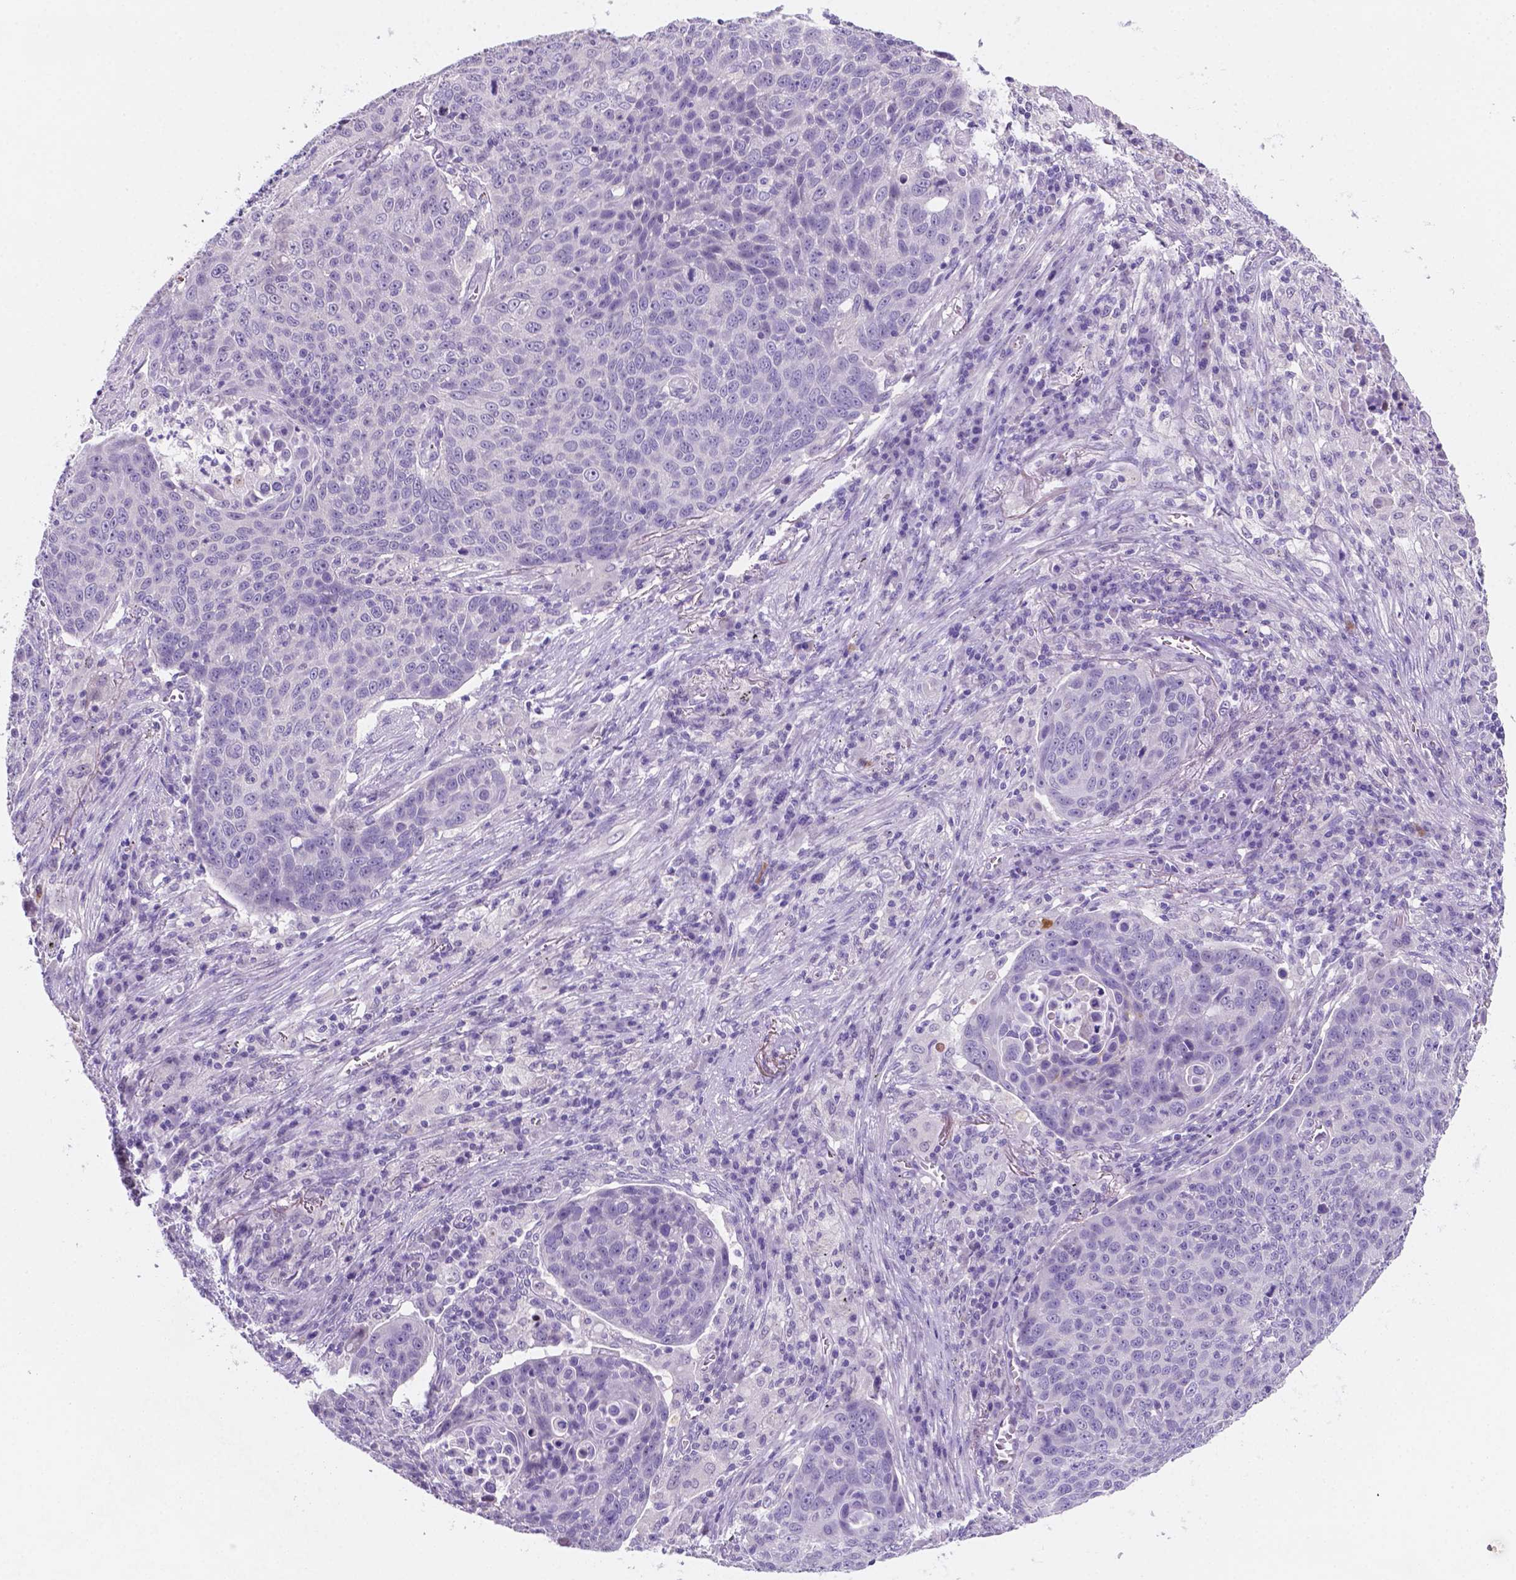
{"staining": {"intensity": "negative", "quantity": "none", "location": "none"}, "tissue": "lung cancer", "cell_type": "Tumor cells", "image_type": "cancer", "snomed": [{"axis": "morphology", "description": "Squamous cell carcinoma, NOS"}, {"axis": "topography", "description": "Lung"}], "caption": "A histopathology image of human lung squamous cell carcinoma is negative for staining in tumor cells.", "gene": "EBLN2", "patient": {"sex": "male", "age": 78}}